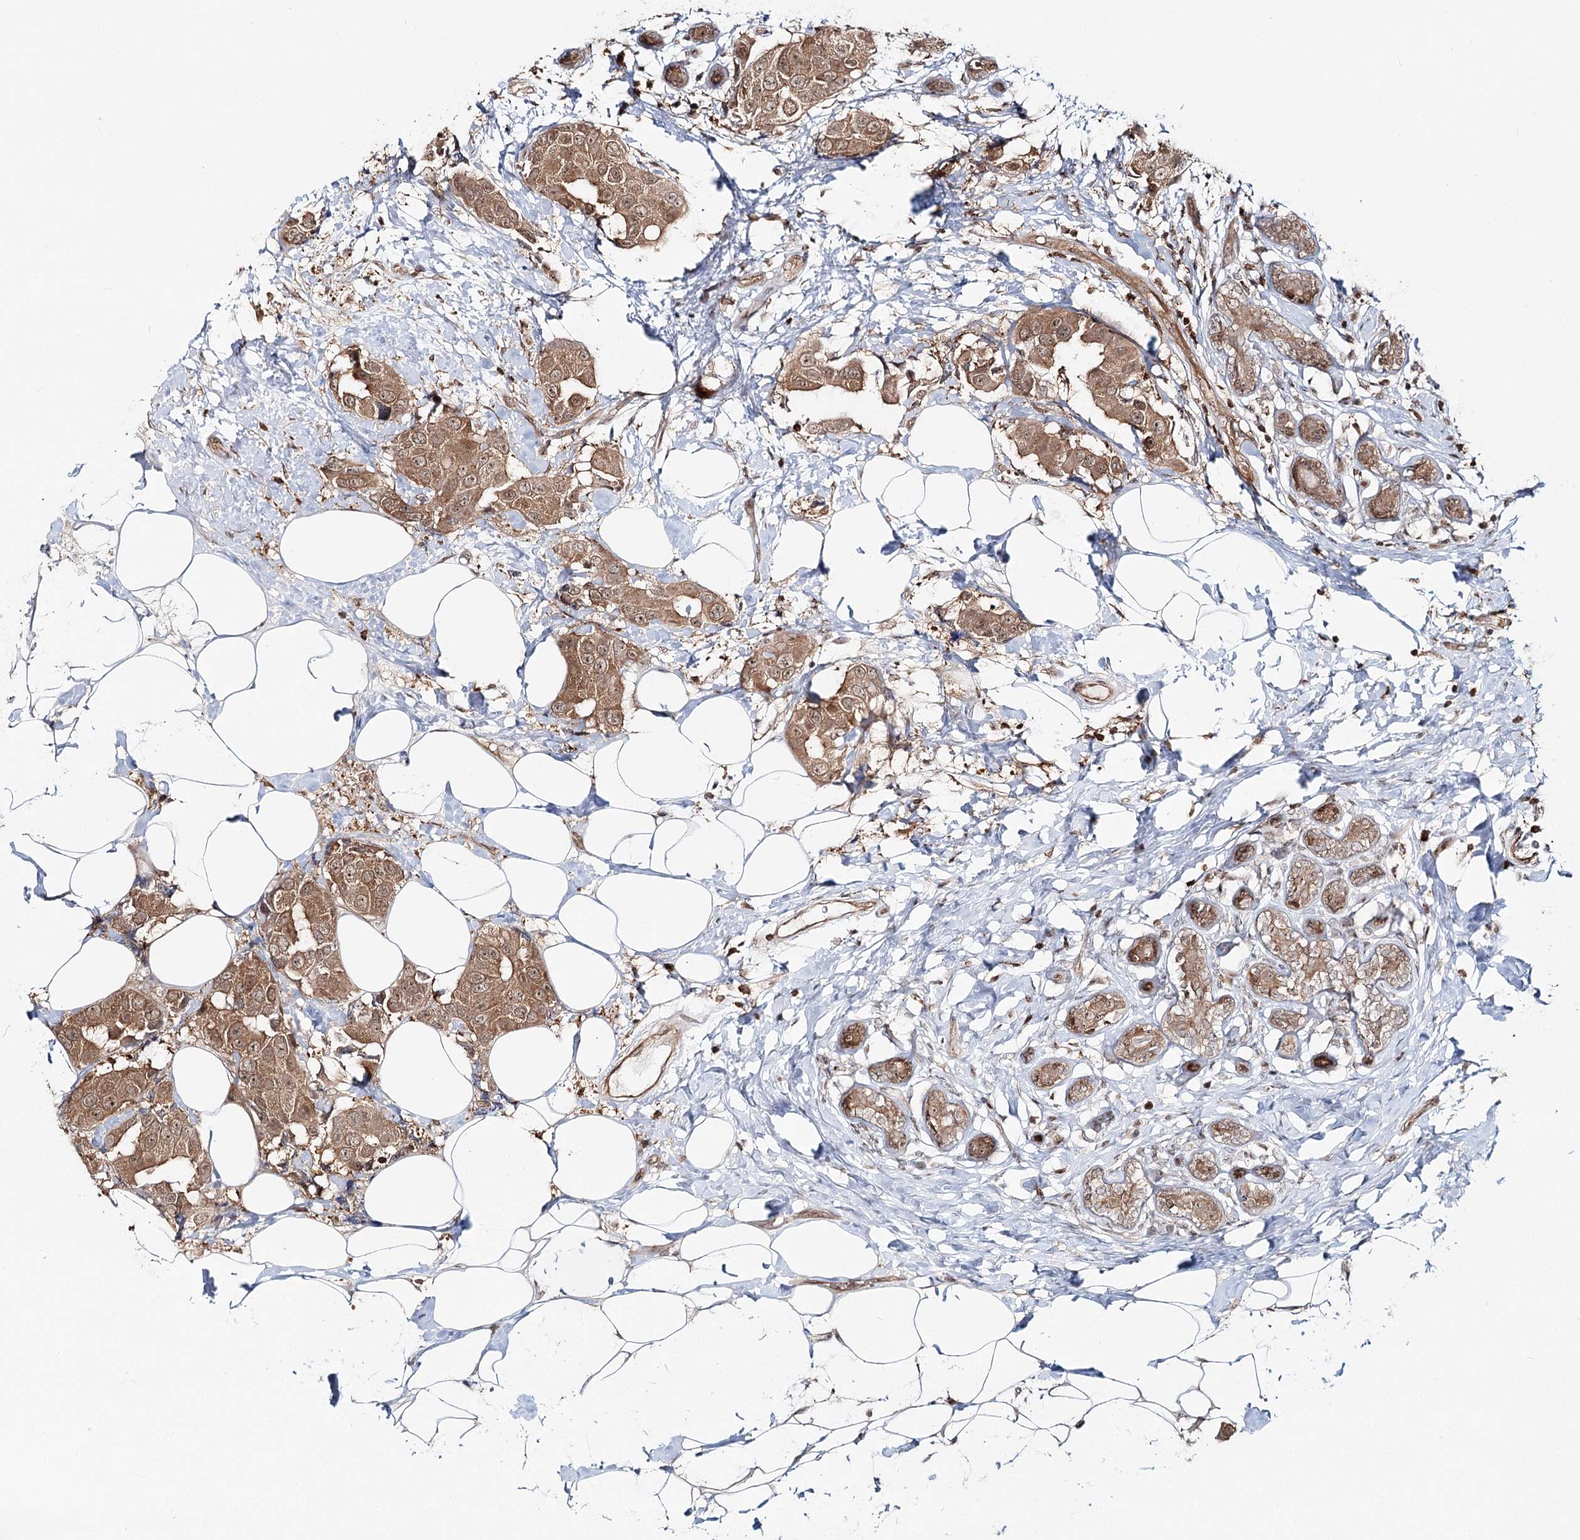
{"staining": {"intensity": "moderate", "quantity": ">75%", "location": "cytoplasmic/membranous"}, "tissue": "breast cancer", "cell_type": "Tumor cells", "image_type": "cancer", "snomed": [{"axis": "morphology", "description": "Normal tissue, NOS"}, {"axis": "morphology", "description": "Duct carcinoma"}, {"axis": "topography", "description": "Breast"}], "caption": "A micrograph showing moderate cytoplasmic/membranous staining in approximately >75% of tumor cells in breast cancer (infiltrating ductal carcinoma), as visualized by brown immunohistochemical staining.", "gene": "FAM120B", "patient": {"sex": "female", "age": 39}}